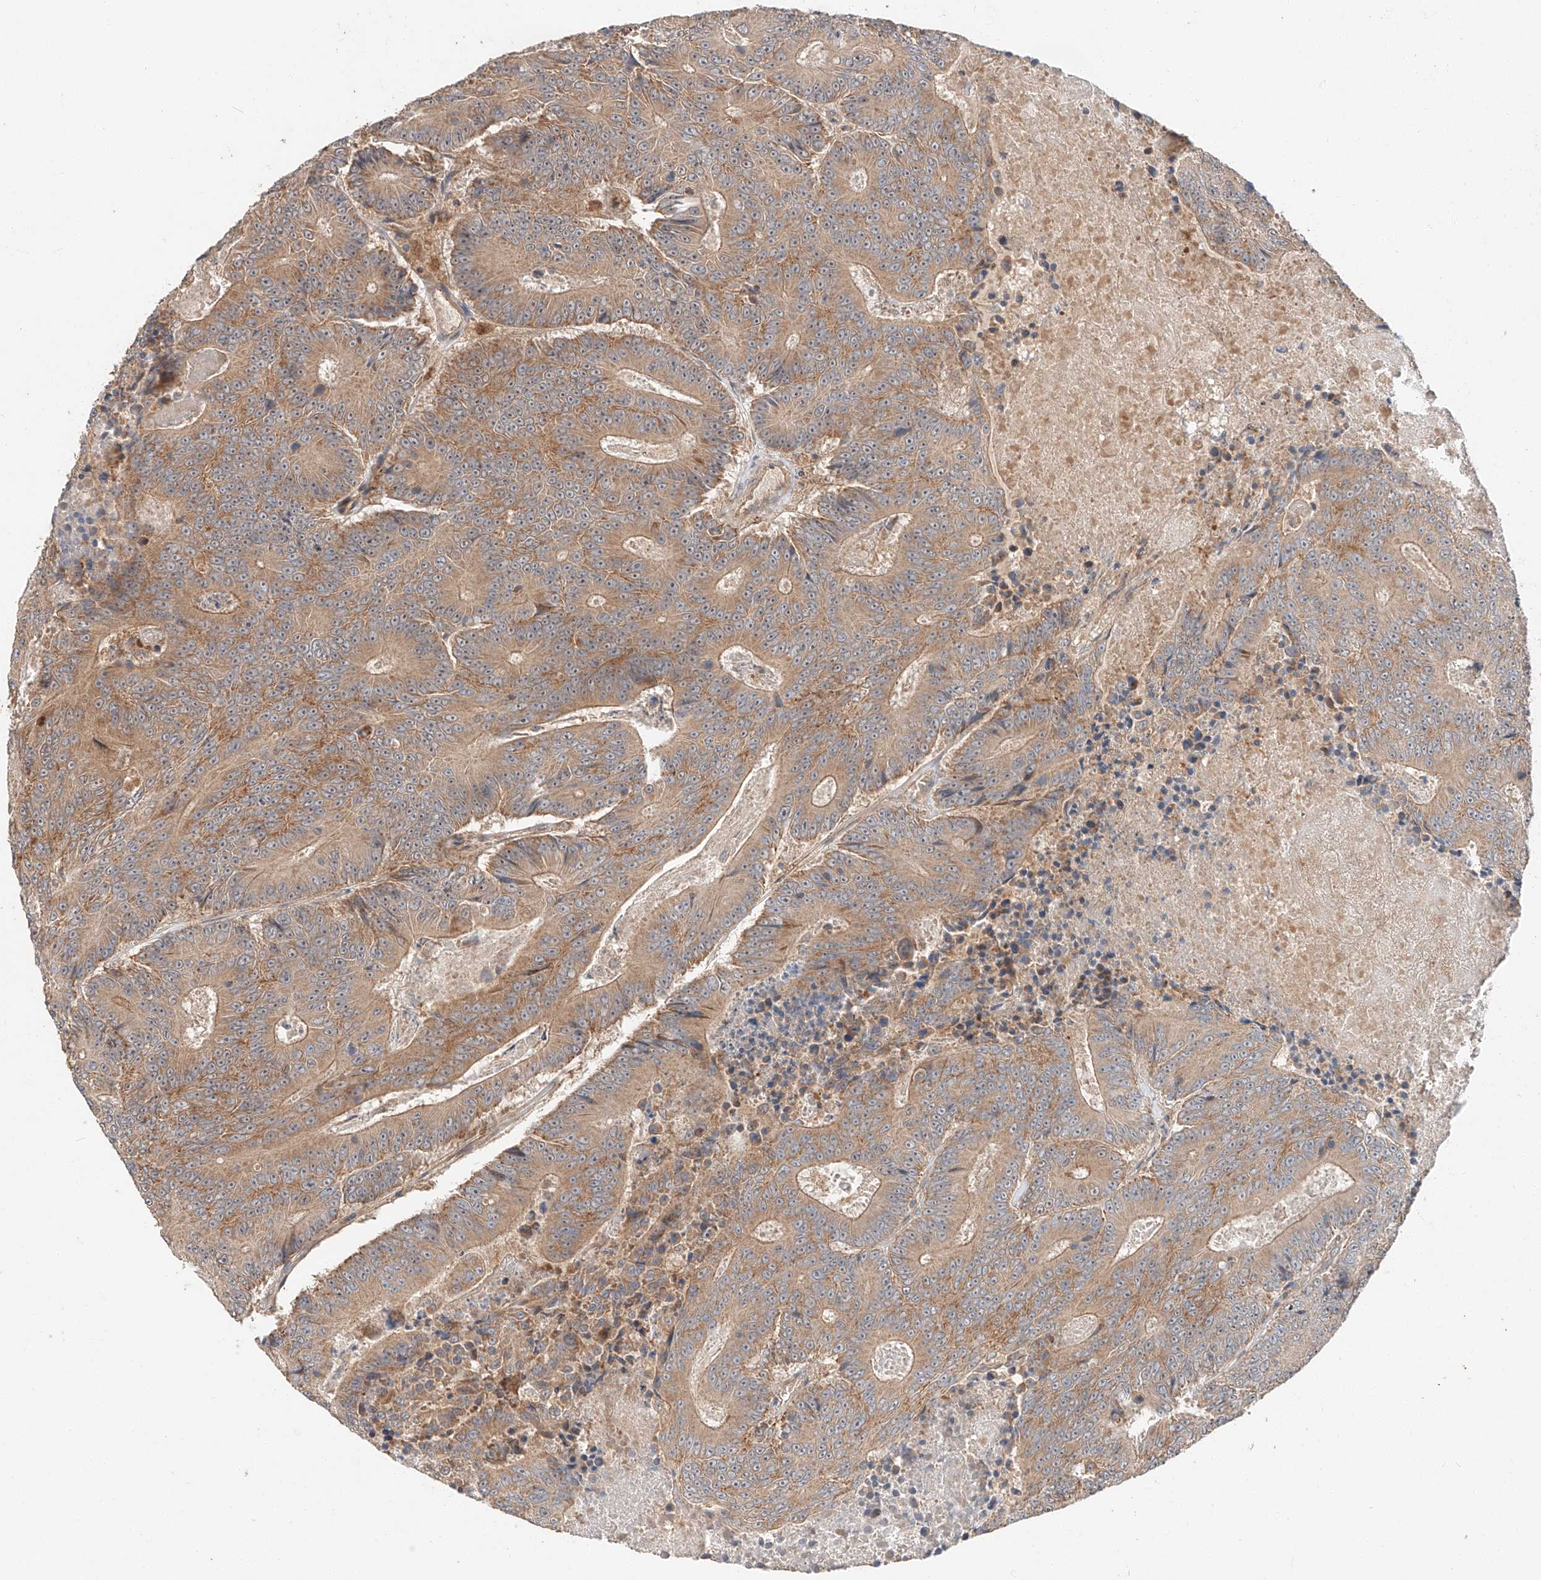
{"staining": {"intensity": "moderate", "quantity": ">75%", "location": "cytoplasmic/membranous"}, "tissue": "colorectal cancer", "cell_type": "Tumor cells", "image_type": "cancer", "snomed": [{"axis": "morphology", "description": "Adenocarcinoma, NOS"}, {"axis": "topography", "description": "Colon"}], "caption": "There is medium levels of moderate cytoplasmic/membranous staining in tumor cells of colorectal cancer (adenocarcinoma), as demonstrated by immunohistochemical staining (brown color).", "gene": "XPNPEP1", "patient": {"sex": "male", "age": 83}}